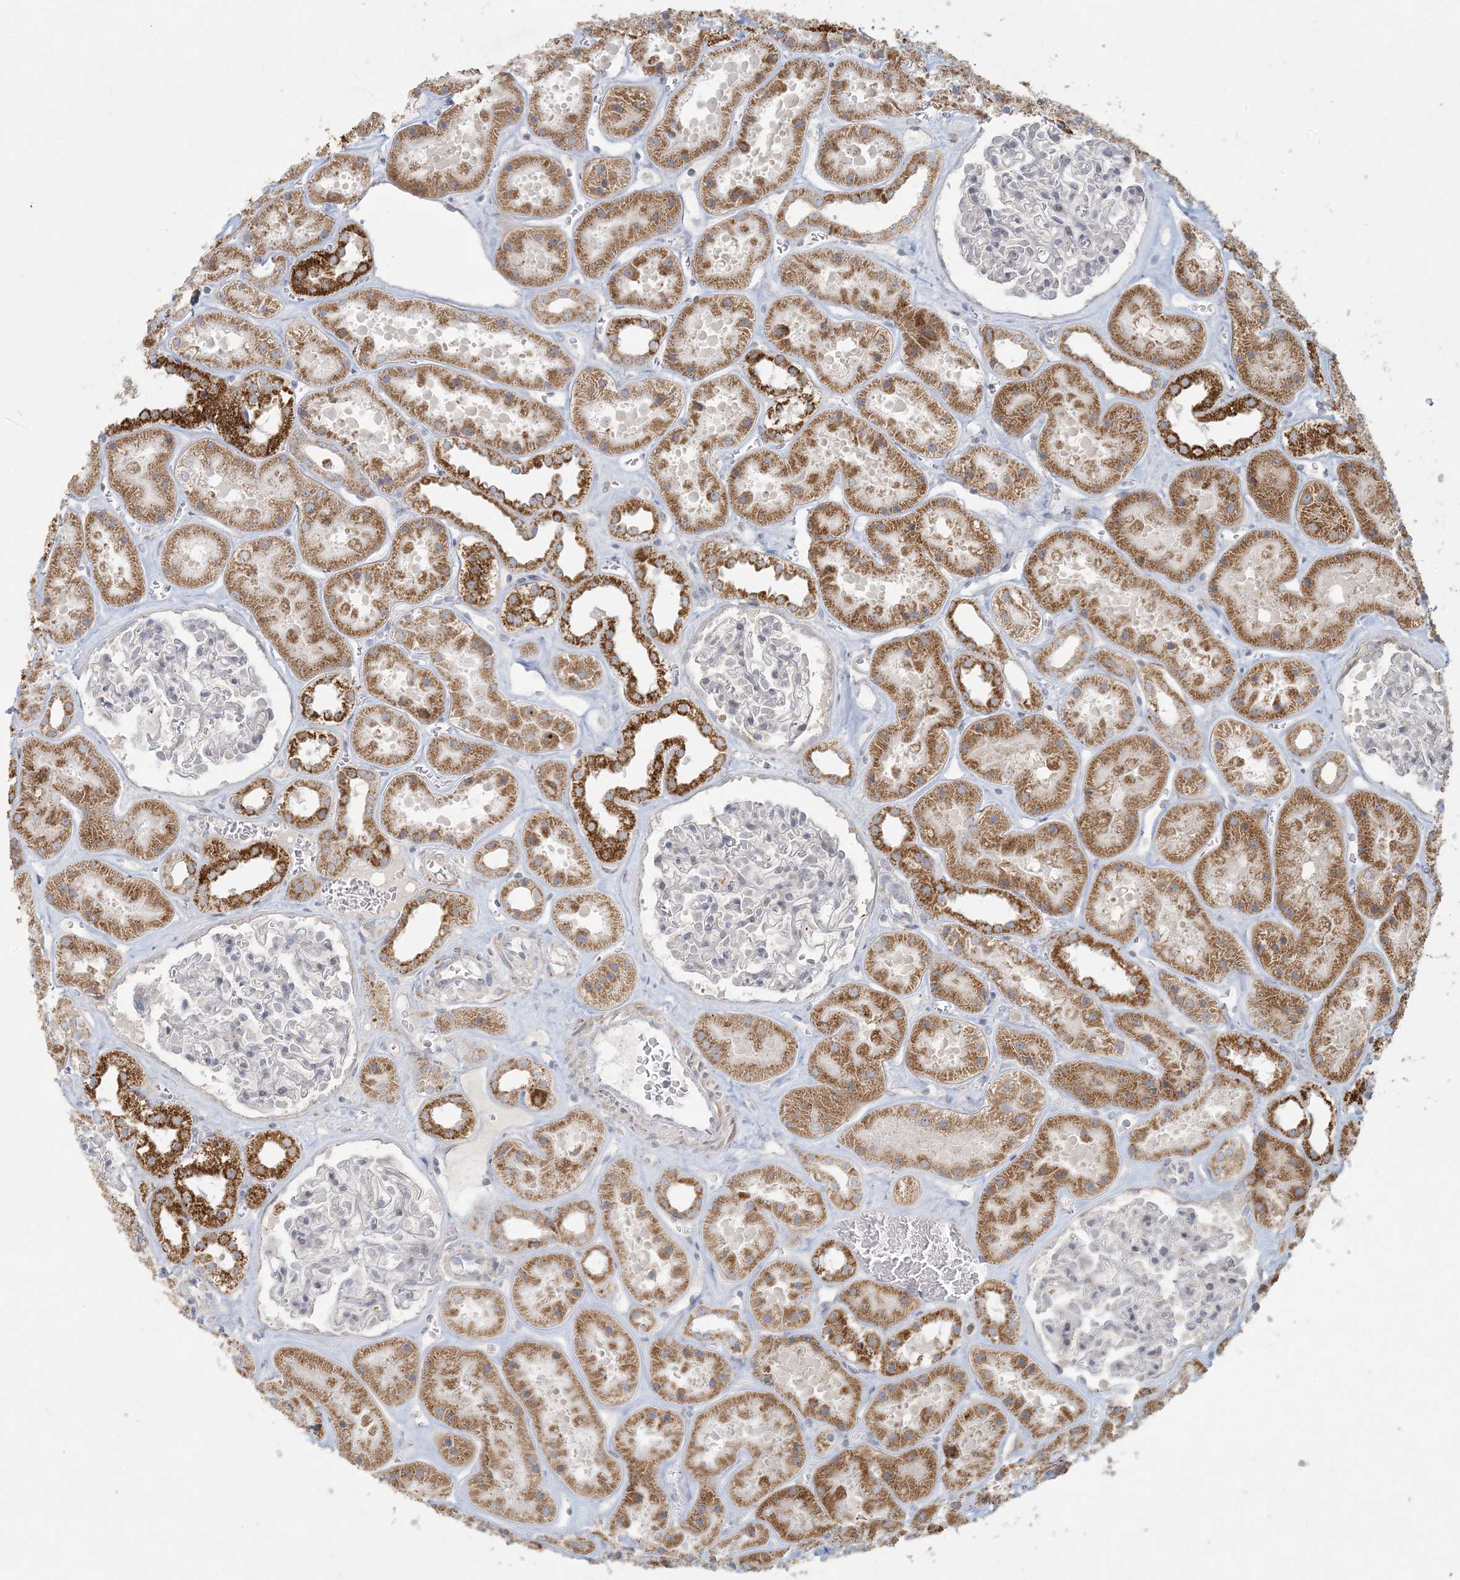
{"staining": {"intensity": "negative", "quantity": "none", "location": "none"}, "tissue": "kidney", "cell_type": "Cells in glomeruli", "image_type": "normal", "snomed": [{"axis": "morphology", "description": "Normal tissue, NOS"}, {"axis": "topography", "description": "Kidney"}], "caption": "Cells in glomeruli show no significant expression in unremarkable kidney. The staining was performed using DAB to visualize the protein expression in brown, while the nuclei were stained in blue with hematoxylin (Magnification: 20x).", "gene": "MCAT", "patient": {"sex": "female", "age": 41}}